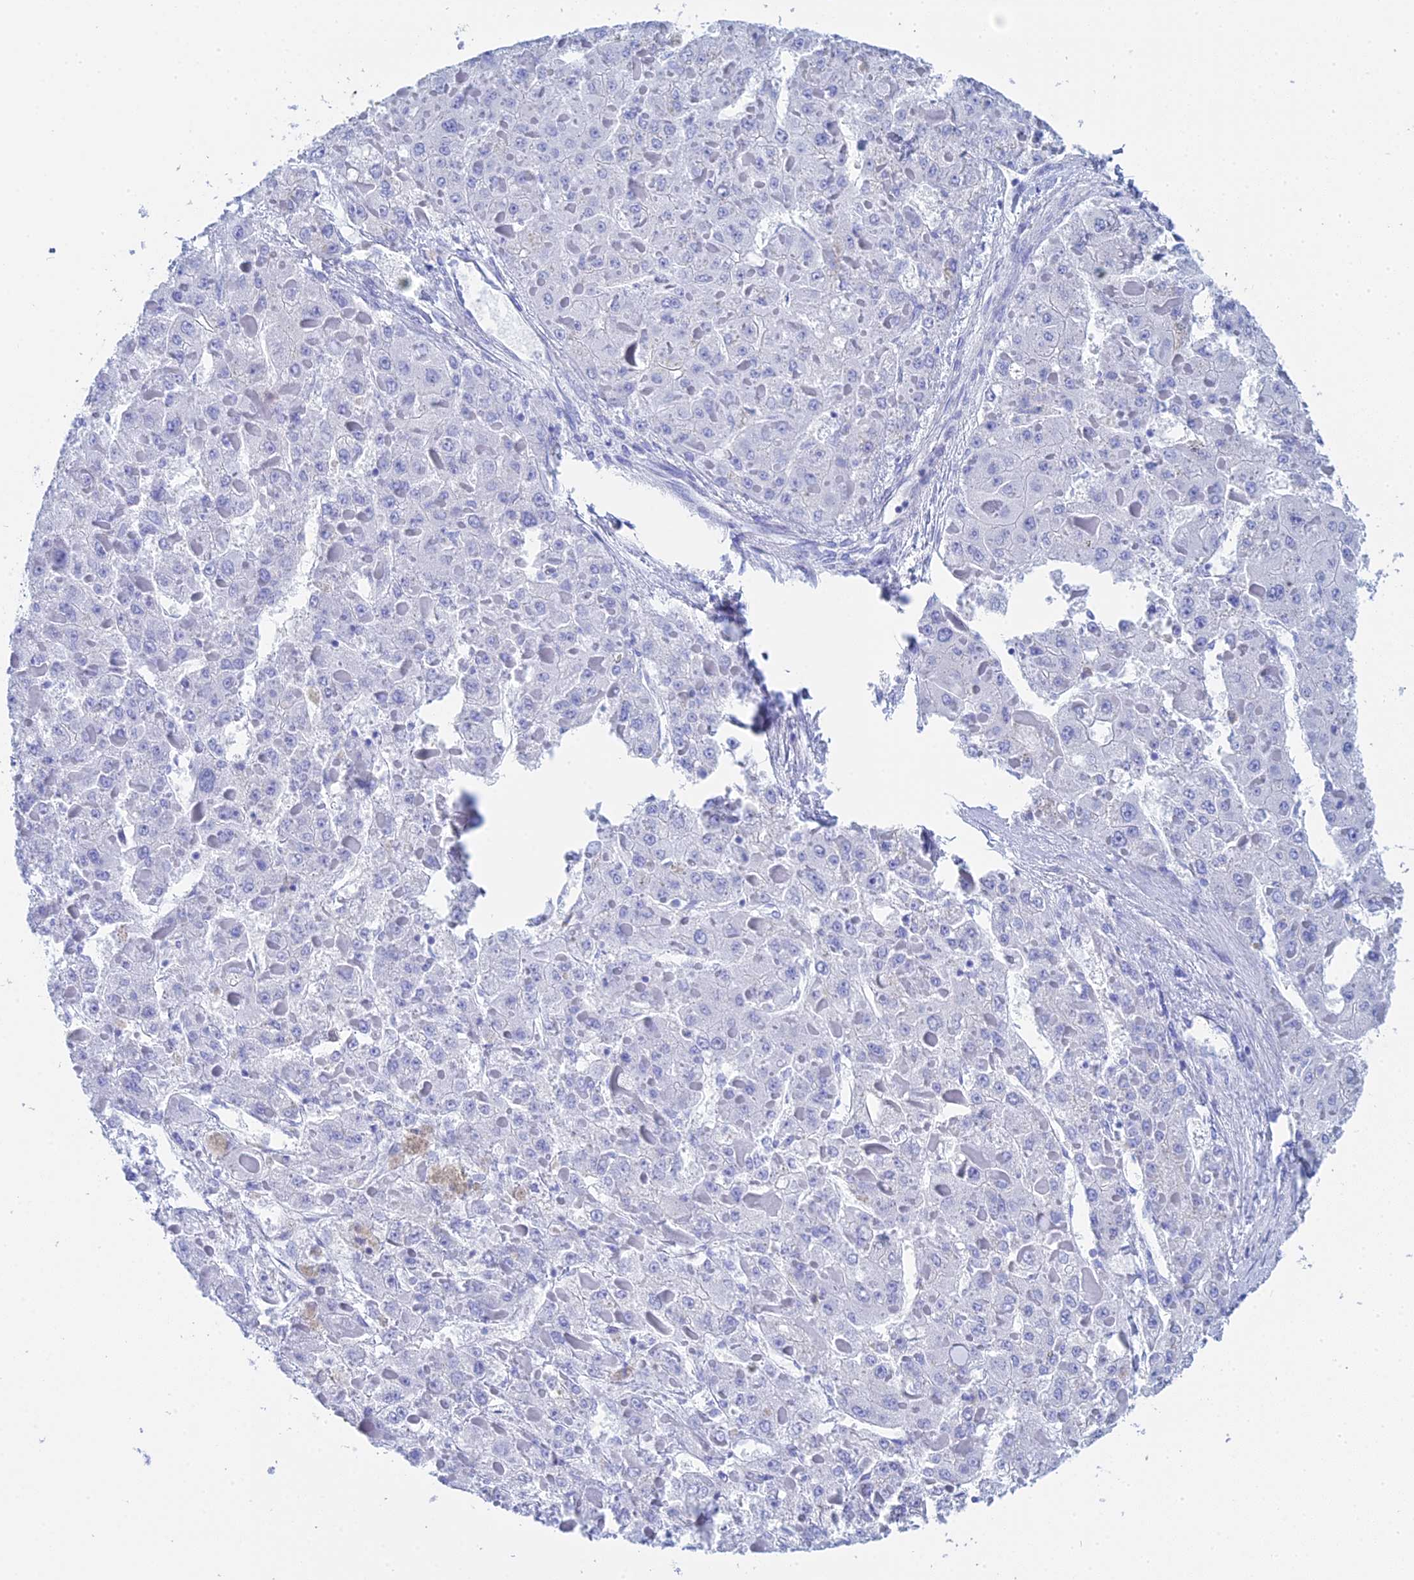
{"staining": {"intensity": "negative", "quantity": "none", "location": "none"}, "tissue": "liver cancer", "cell_type": "Tumor cells", "image_type": "cancer", "snomed": [{"axis": "morphology", "description": "Carcinoma, Hepatocellular, NOS"}, {"axis": "topography", "description": "Liver"}], "caption": "The immunohistochemistry (IHC) micrograph has no significant expression in tumor cells of liver cancer (hepatocellular carcinoma) tissue. (Stains: DAB (3,3'-diaminobenzidine) immunohistochemistry (IHC) with hematoxylin counter stain, Microscopy: brightfield microscopy at high magnification).", "gene": "TEX101", "patient": {"sex": "female", "age": 73}}